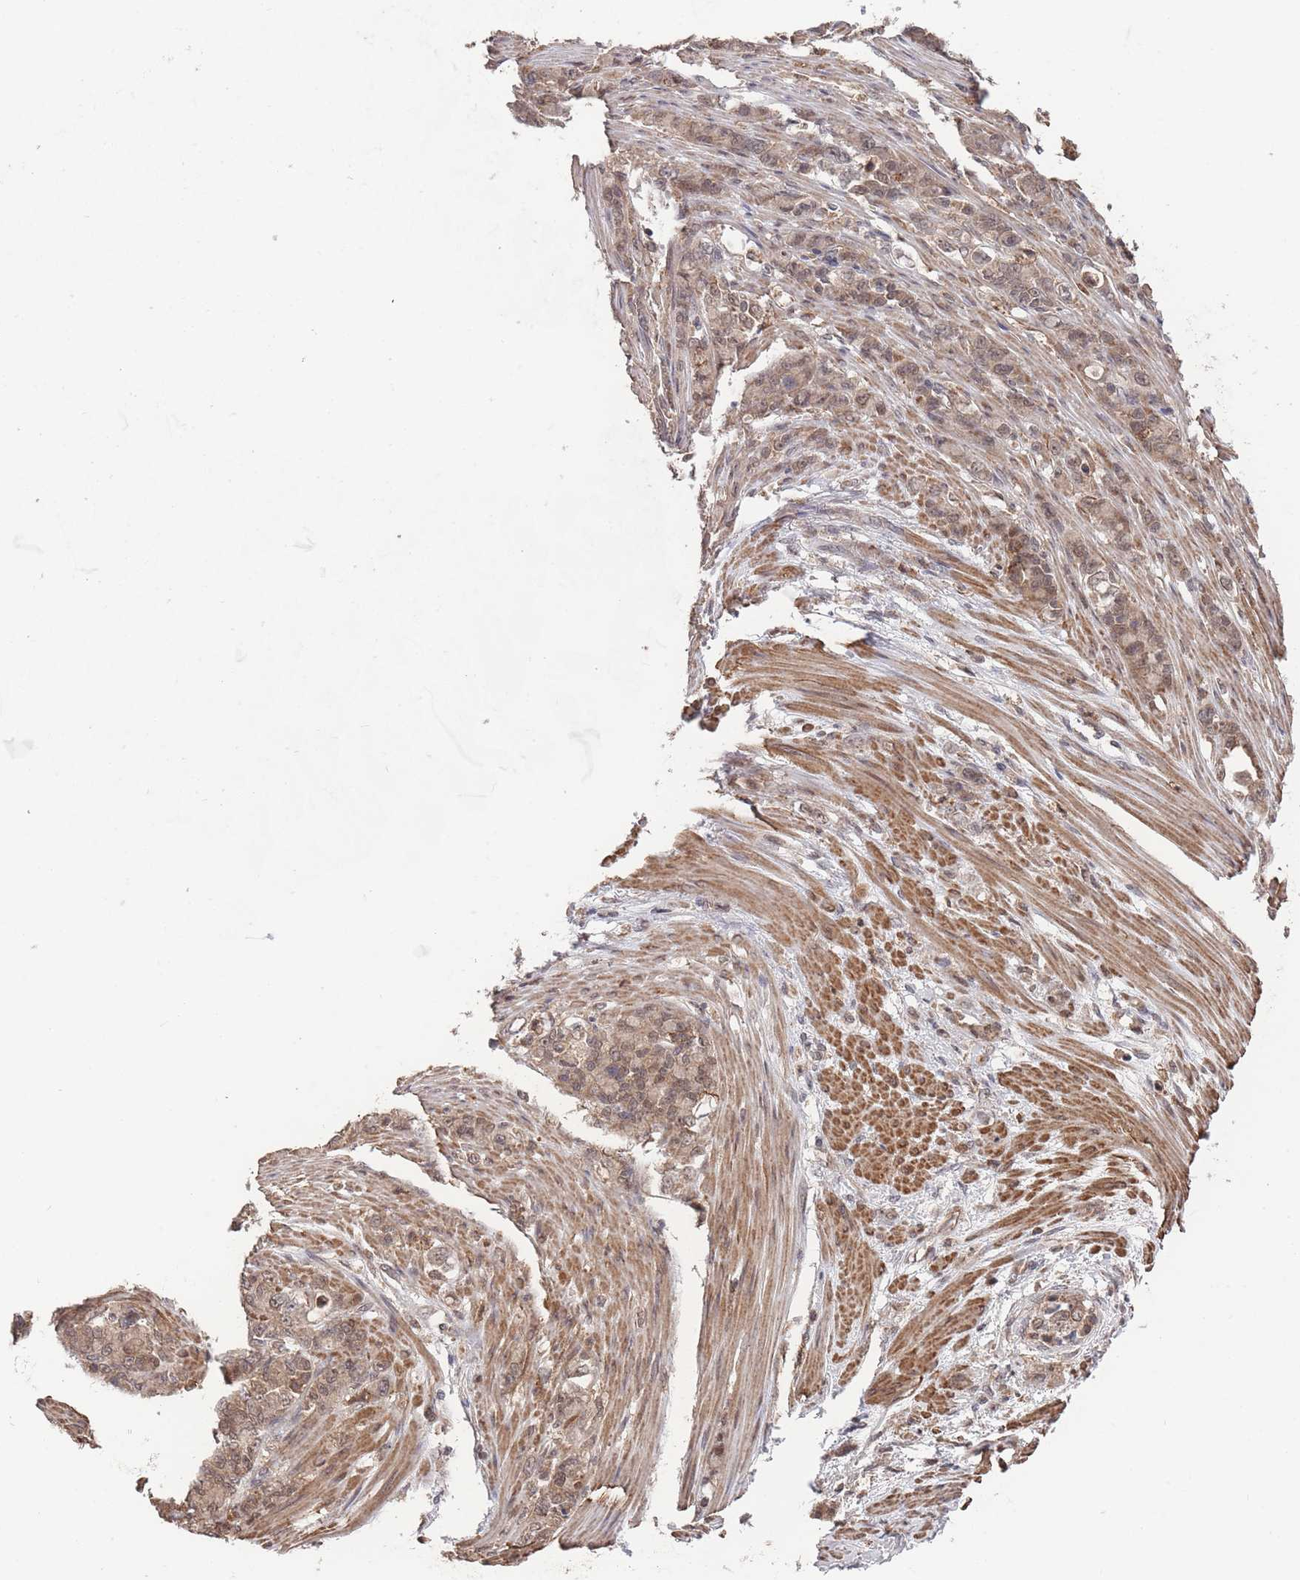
{"staining": {"intensity": "moderate", "quantity": ">75%", "location": "cytoplasmic/membranous,nuclear"}, "tissue": "stomach cancer", "cell_type": "Tumor cells", "image_type": "cancer", "snomed": [{"axis": "morphology", "description": "Normal tissue, NOS"}, {"axis": "morphology", "description": "Adenocarcinoma, NOS"}, {"axis": "topography", "description": "Stomach"}], "caption": "Protein positivity by IHC exhibits moderate cytoplasmic/membranous and nuclear staining in approximately >75% of tumor cells in stomach cancer (adenocarcinoma).", "gene": "SF3B1", "patient": {"sex": "female", "age": 79}}